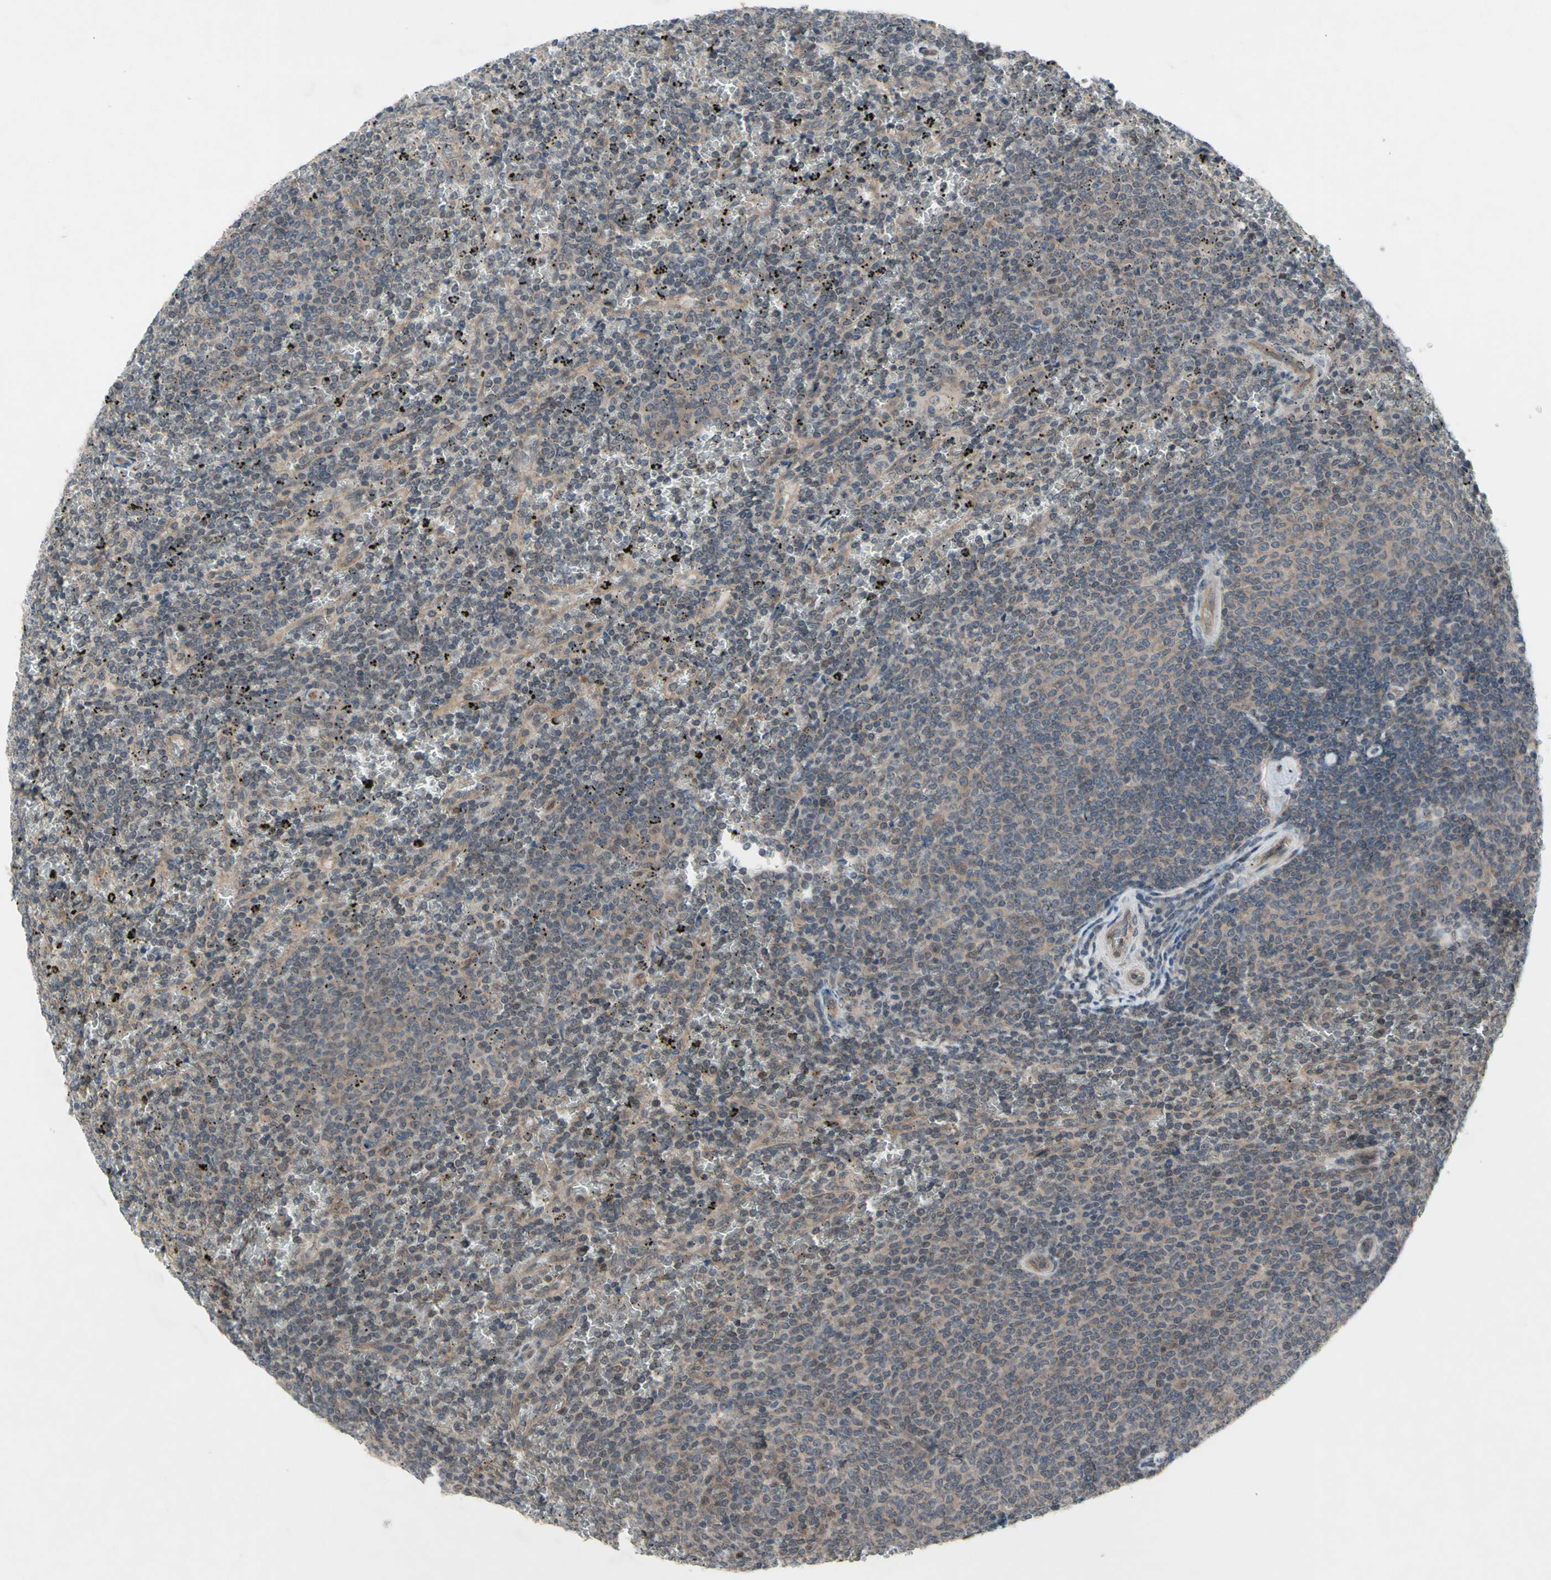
{"staining": {"intensity": "negative", "quantity": "none", "location": "none"}, "tissue": "lymphoma", "cell_type": "Tumor cells", "image_type": "cancer", "snomed": [{"axis": "morphology", "description": "Malignant lymphoma, non-Hodgkin's type, Low grade"}, {"axis": "topography", "description": "Spleen"}], "caption": "Low-grade malignant lymphoma, non-Hodgkin's type was stained to show a protein in brown. There is no significant expression in tumor cells.", "gene": "TRDMT1", "patient": {"sex": "female", "age": 77}}